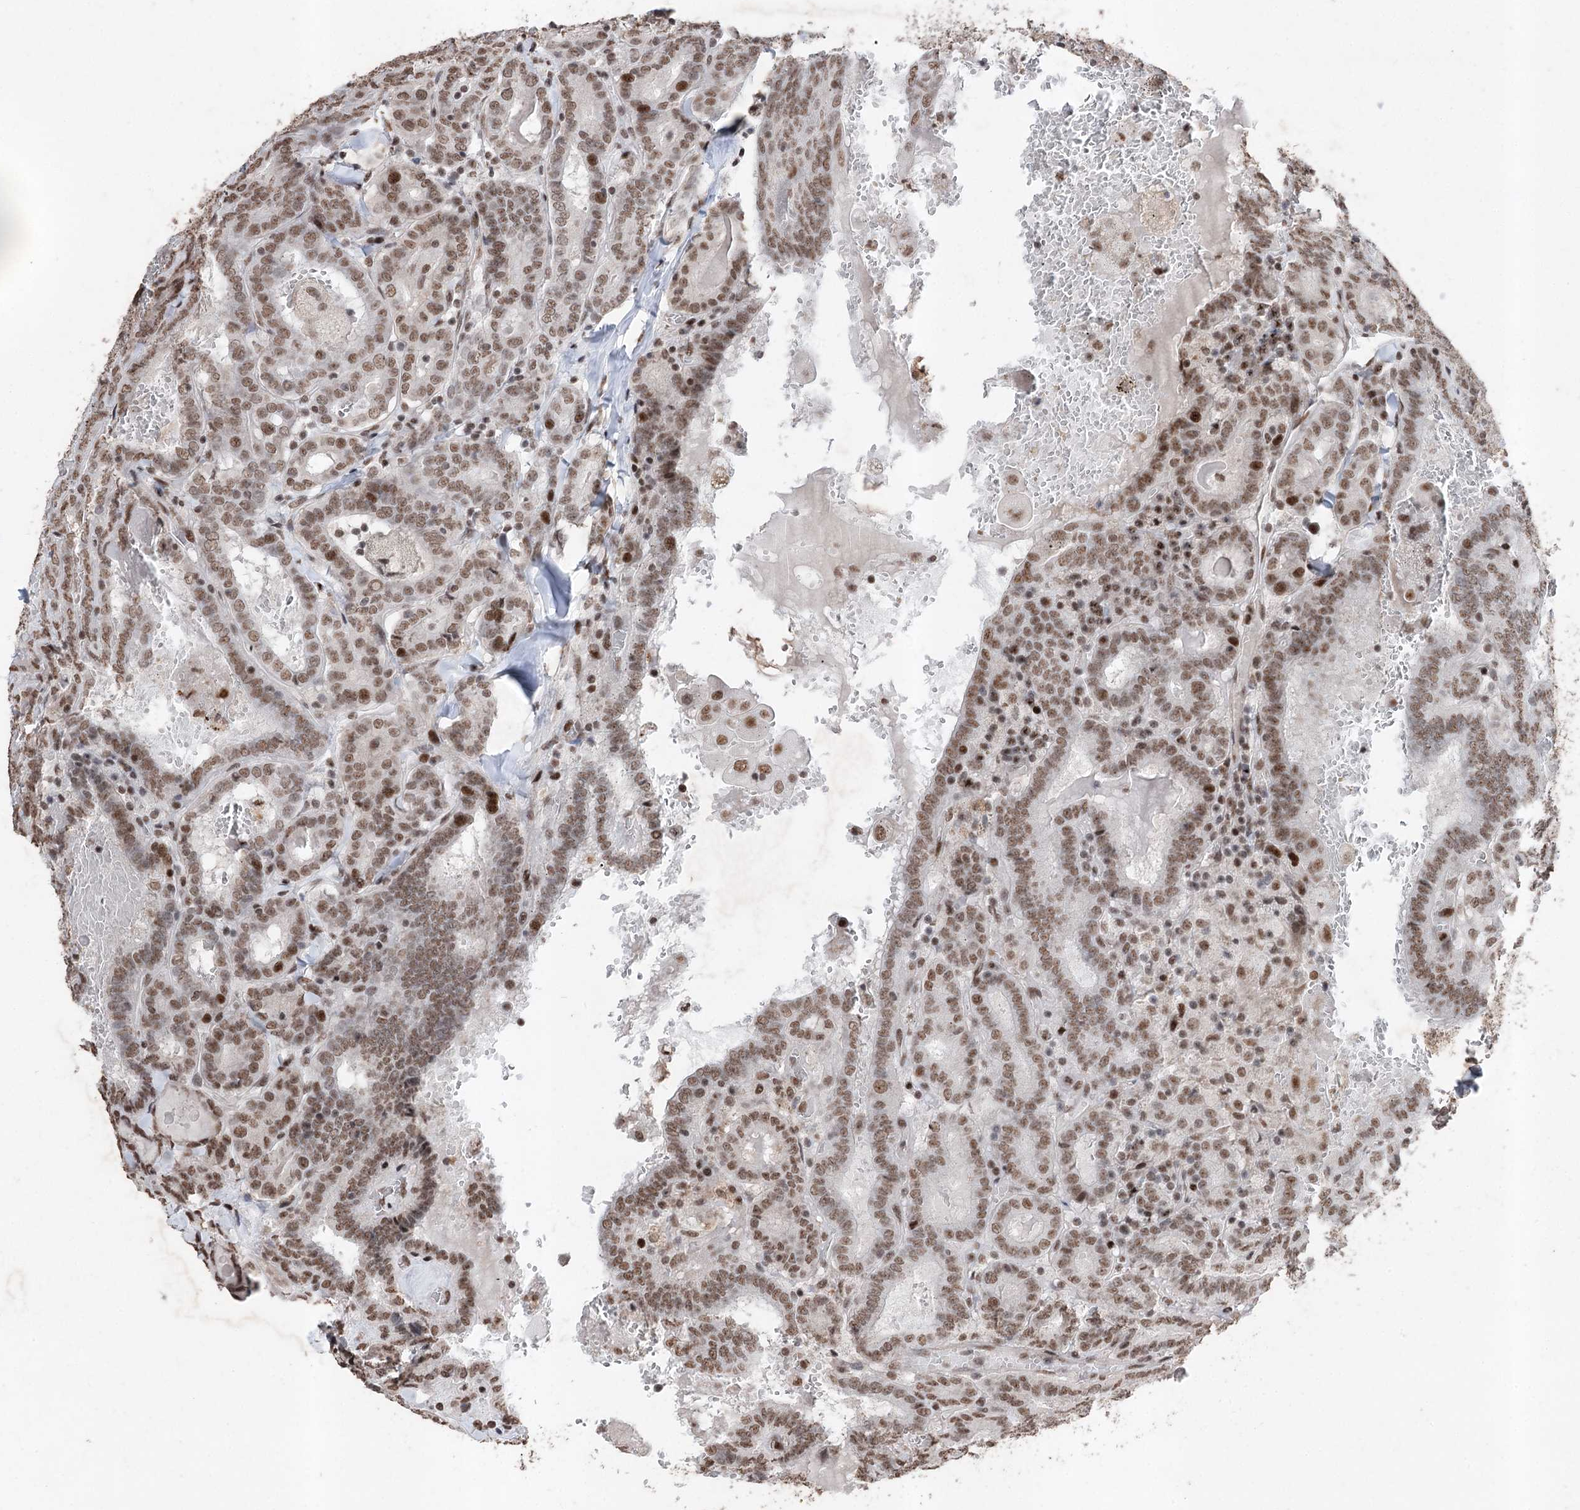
{"staining": {"intensity": "moderate", "quantity": ">75%", "location": "nuclear"}, "tissue": "thyroid cancer", "cell_type": "Tumor cells", "image_type": "cancer", "snomed": [{"axis": "morphology", "description": "Papillary adenocarcinoma, NOS"}, {"axis": "topography", "description": "Thyroid gland"}], "caption": "This histopathology image displays thyroid cancer (papillary adenocarcinoma) stained with immunohistochemistry (IHC) to label a protein in brown. The nuclear of tumor cells show moderate positivity for the protein. Nuclei are counter-stained blue.", "gene": "PDCD4", "patient": {"sex": "female", "age": 72}}